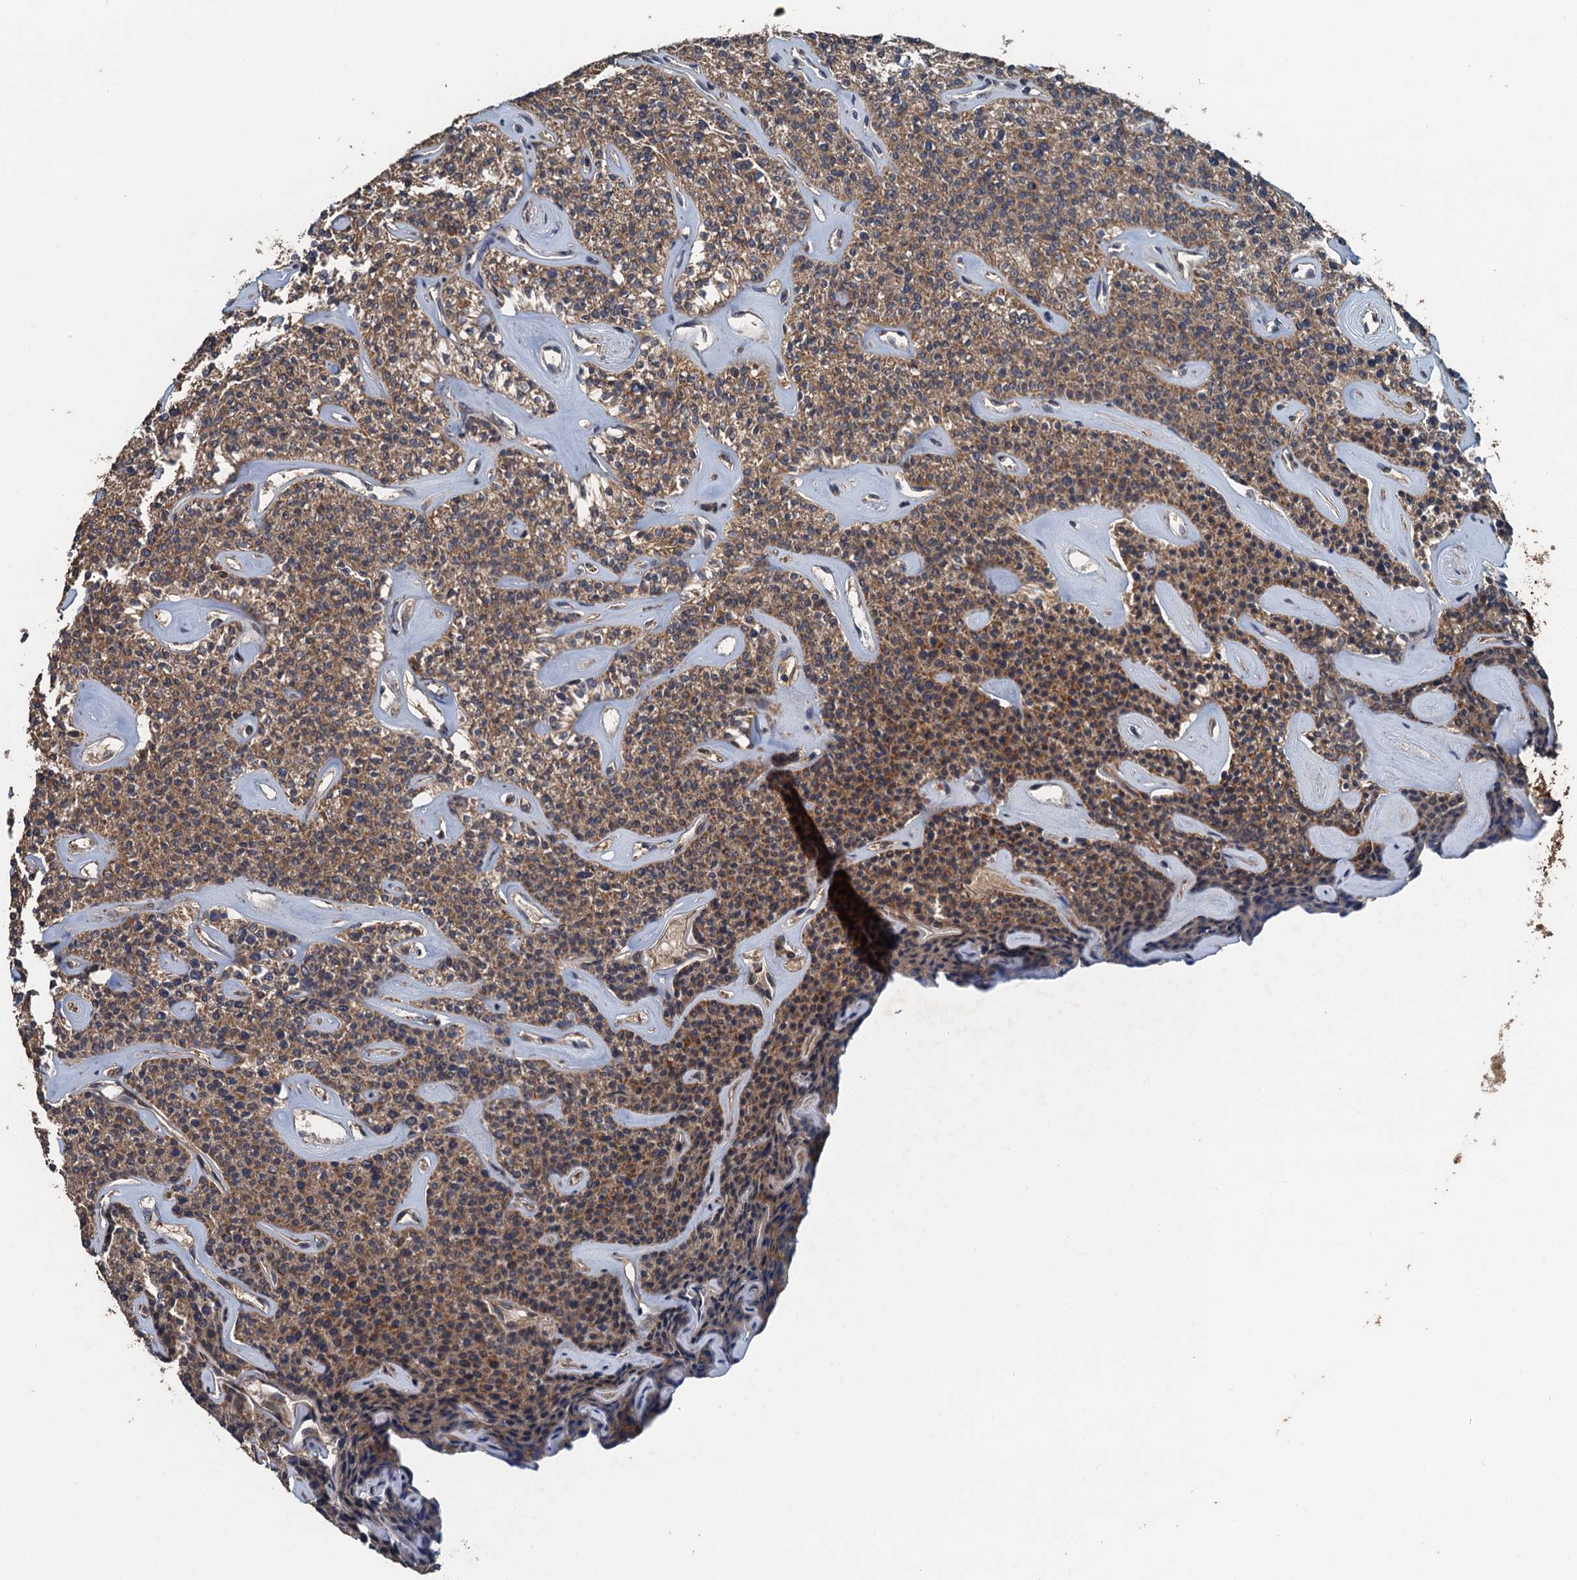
{"staining": {"intensity": "moderate", "quantity": ">75%", "location": "cytoplasmic/membranous"}, "tissue": "parathyroid gland", "cell_type": "Glandular cells", "image_type": "normal", "snomed": [{"axis": "morphology", "description": "Normal tissue, NOS"}, {"axis": "topography", "description": "Parathyroid gland"}], "caption": "A medium amount of moderate cytoplasmic/membranous positivity is identified in approximately >75% of glandular cells in unremarkable parathyroid gland. (brown staining indicates protein expression, while blue staining denotes nuclei).", "gene": "BORCS5", "patient": {"sex": "male", "age": 46}}